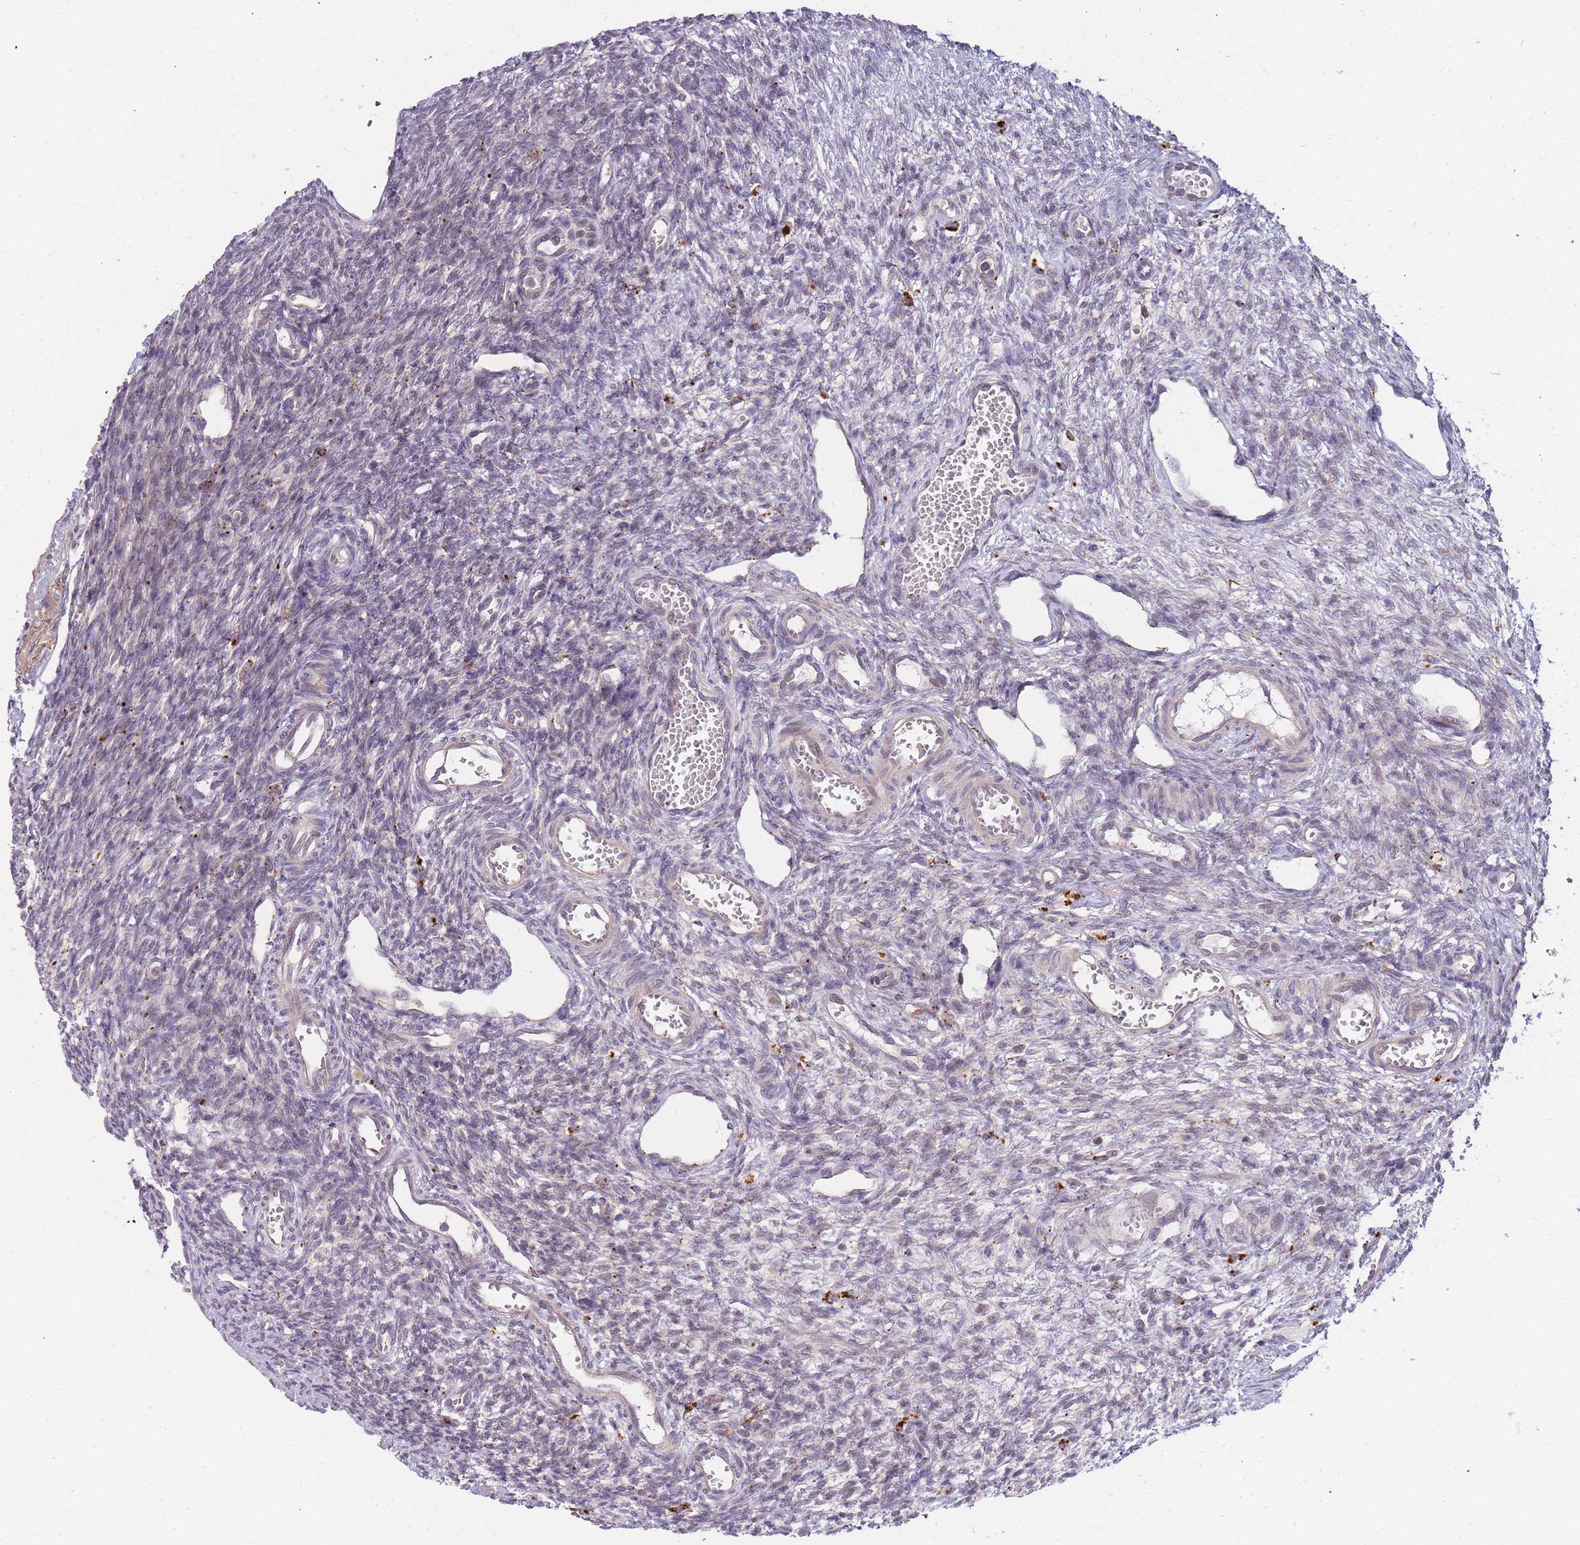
{"staining": {"intensity": "negative", "quantity": "none", "location": "none"}, "tissue": "ovary", "cell_type": "Ovarian stroma cells", "image_type": "normal", "snomed": [{"axis": "morphology", "description": "Normal tissue, NOS"}, {"axis": "morphology", "description": "Cyst, NOS"}, {"axis": "topography", "description": "Ovary"}], "caption": "The micrograph exhibits no significant staining in ovarian stroma cells of ovary. (DAB immunohistochemistry visualized using brightfield microscopy, high magnification).", "gene": "ATG5", "patient": {"sex": "female", "age": 33}}